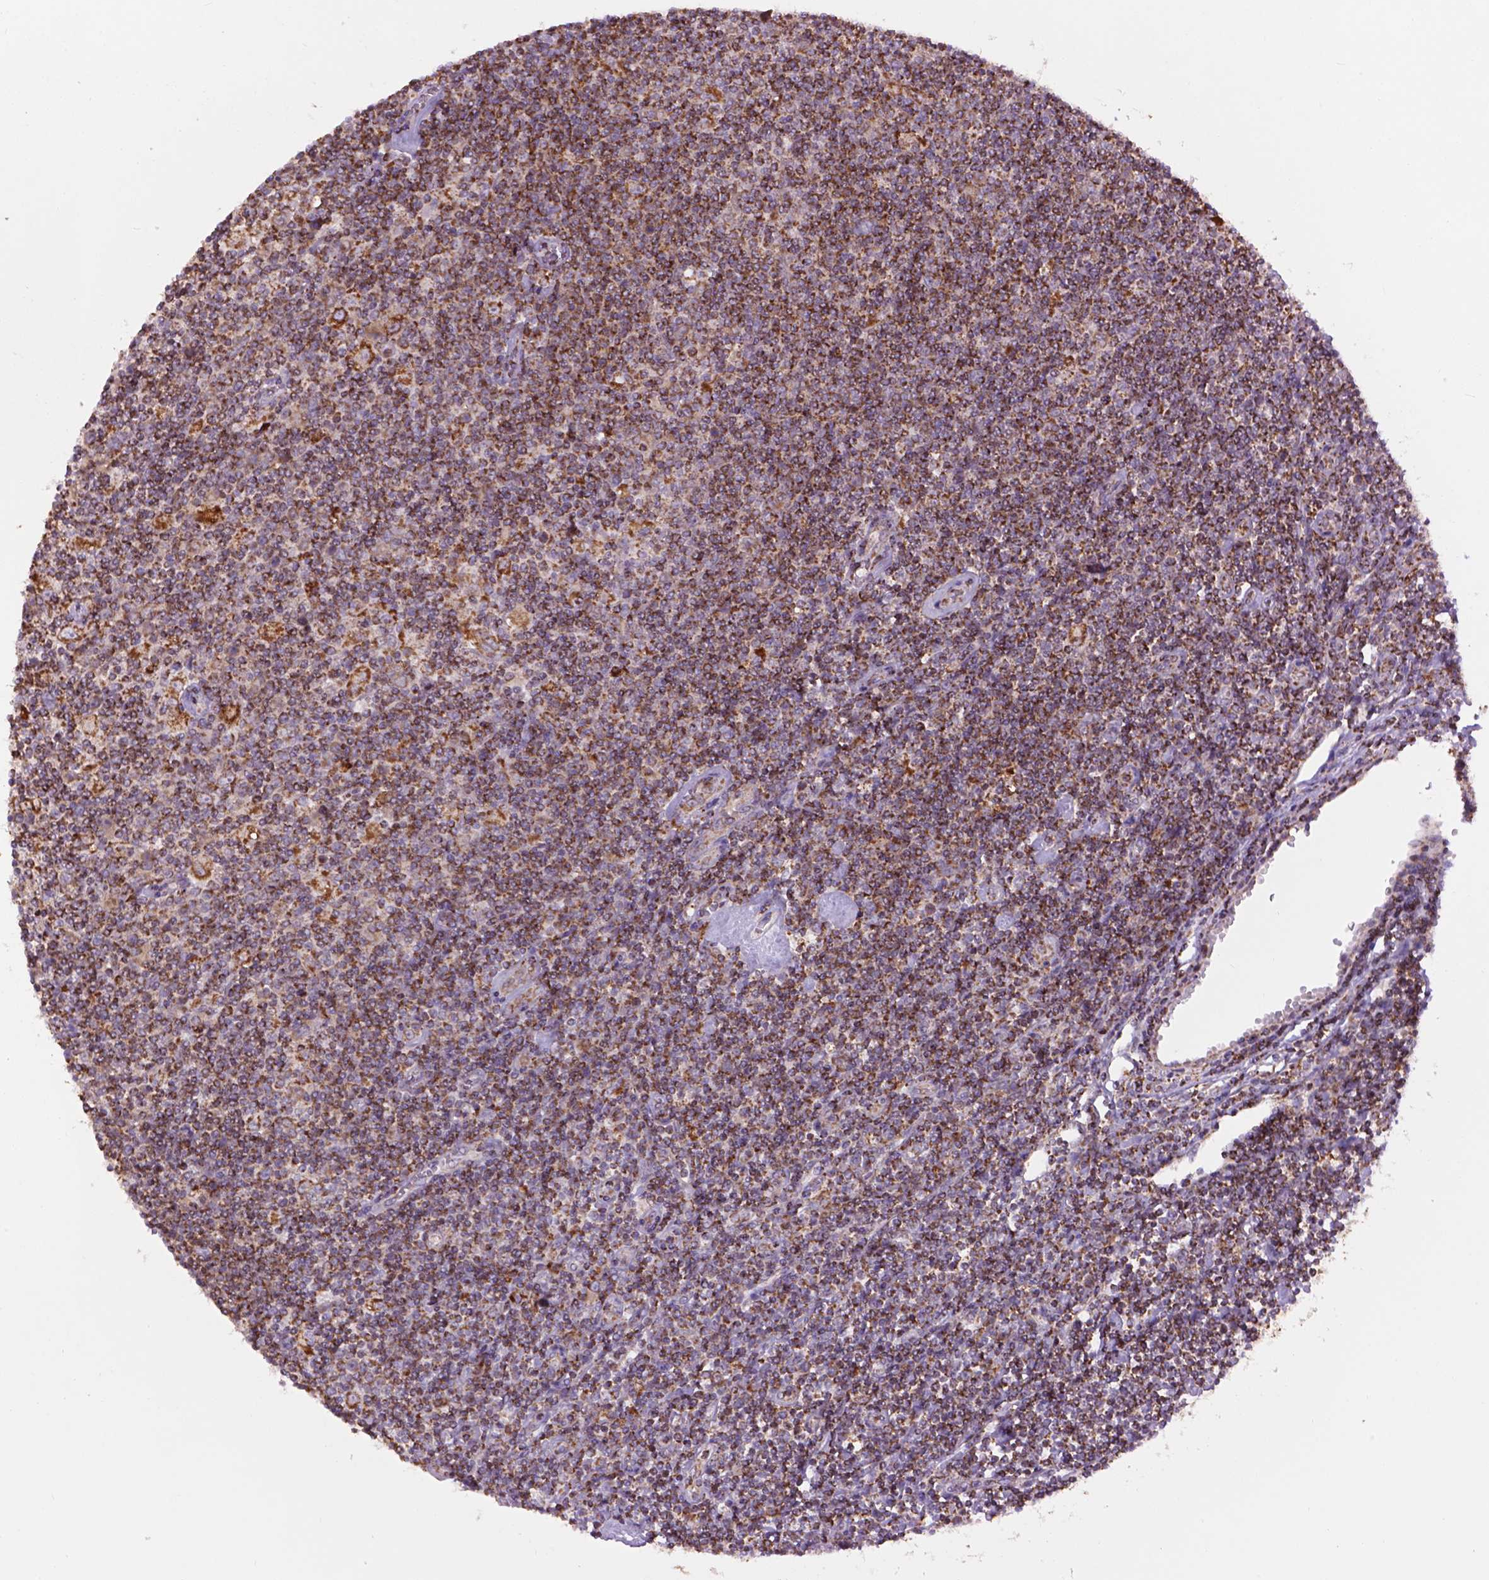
{"staining": {"intensity": "strong", "quantity": ">75%", "location": "cytoplasmic/membranous"}, "tissue": "lymphoma", "cell_type": "Tumor cells", "image_type": "cancer", "snomed": [{"axis": "morphology", "description": "Hodgkin's disease, NOS"}, {"axis": "topography", "description": "Lymph node"}], "caption": "A high amount of strong cytoplasmic/membranous positivity is appreciated in approximately >75% of tumor cells in lymphoma tissue.", "gene": "PYCR3", "patient": {"sex": "male", "age": 40}}